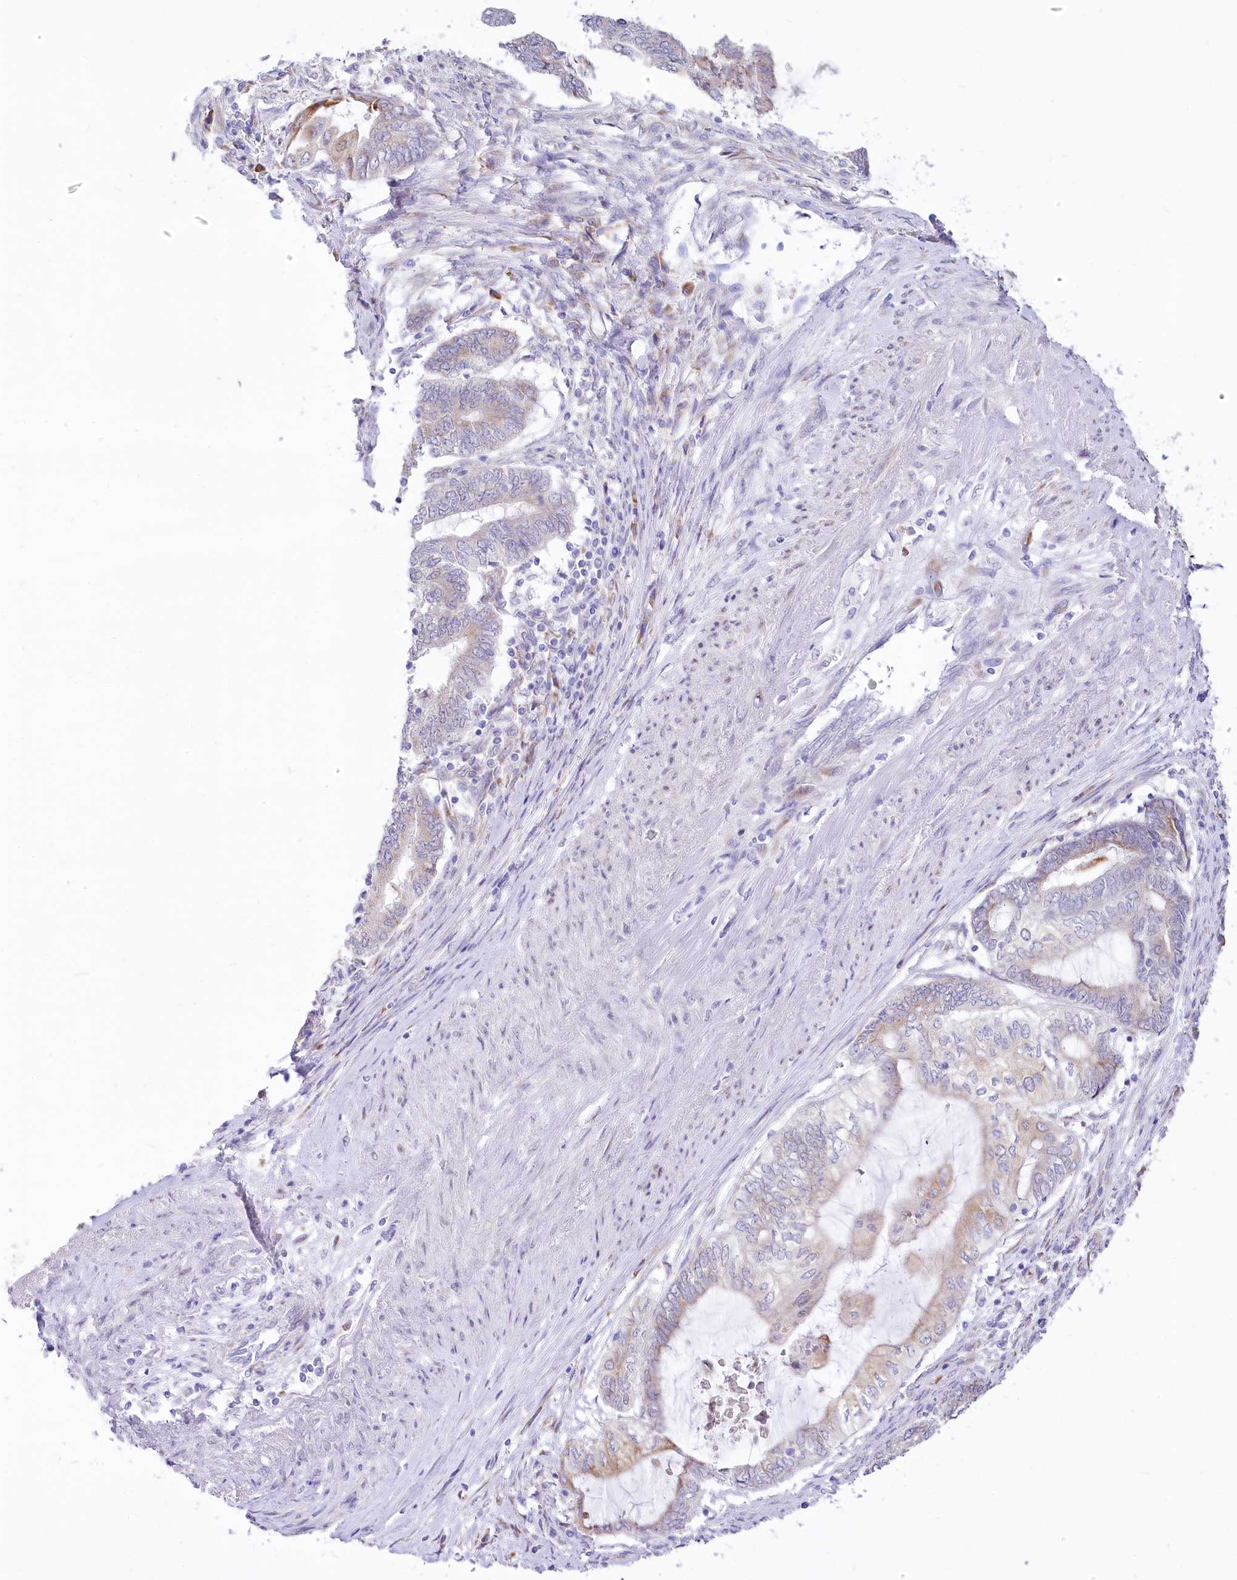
{"staining": {"intensity": "moderate", "quantity": "<25%", "location": "cytoplasmic/membranous"}, "tissue": "endometrial cancer", "cell_type": "Tumor cells", "image_type": "cancer", "snomed": [{"axis": "morphology", "description": "Adenocarcinoma, NOS"}, {"axis": "topography", "description": "Uterus"}, {"axis": "topography", "description": "Endometrium"}], "caption": "A photomicrograph of endometrial cancer (adenocarcinoma) stained for a protein demonstrates moderate cytoplasmic/membranous brown staining in tumor cells.", "gene": "STT3B", "patient": {"sex": "female", "age": 70}}